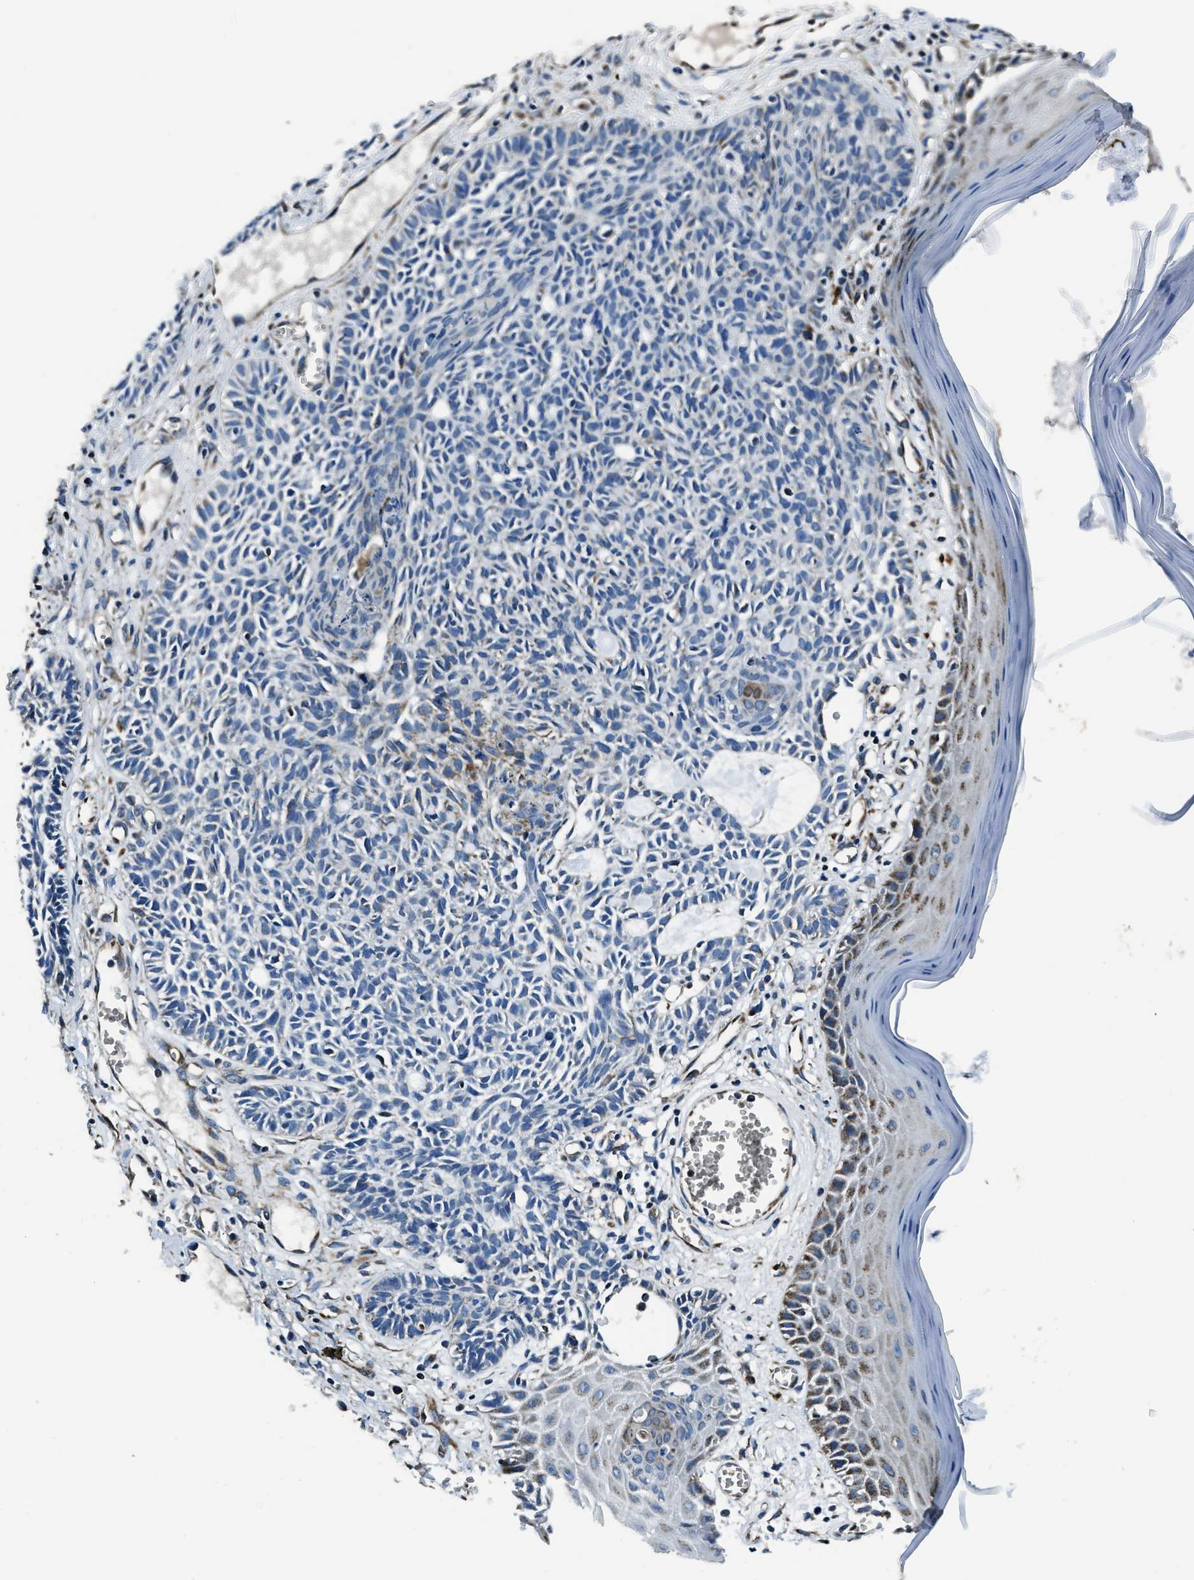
{"staining": {"intensity": "negative", "quantity": "none", "location": "none"}, "tissue": "skin cancer", "cell_type": "Tumor cells", "image_type": "cancer", "snomed": [{"axis": "morphology", "description": "Basal cell carcinoma"}, {"axis": "topography", "description": "Skin"}], "caption": "The immunohistochemistry (IHC) photomicrograph has no significant staining in tumor cells of skin basal cell carcinoma tissue.", "gene": "OGDH", "patient": {"sex": "male", "age": 67}}